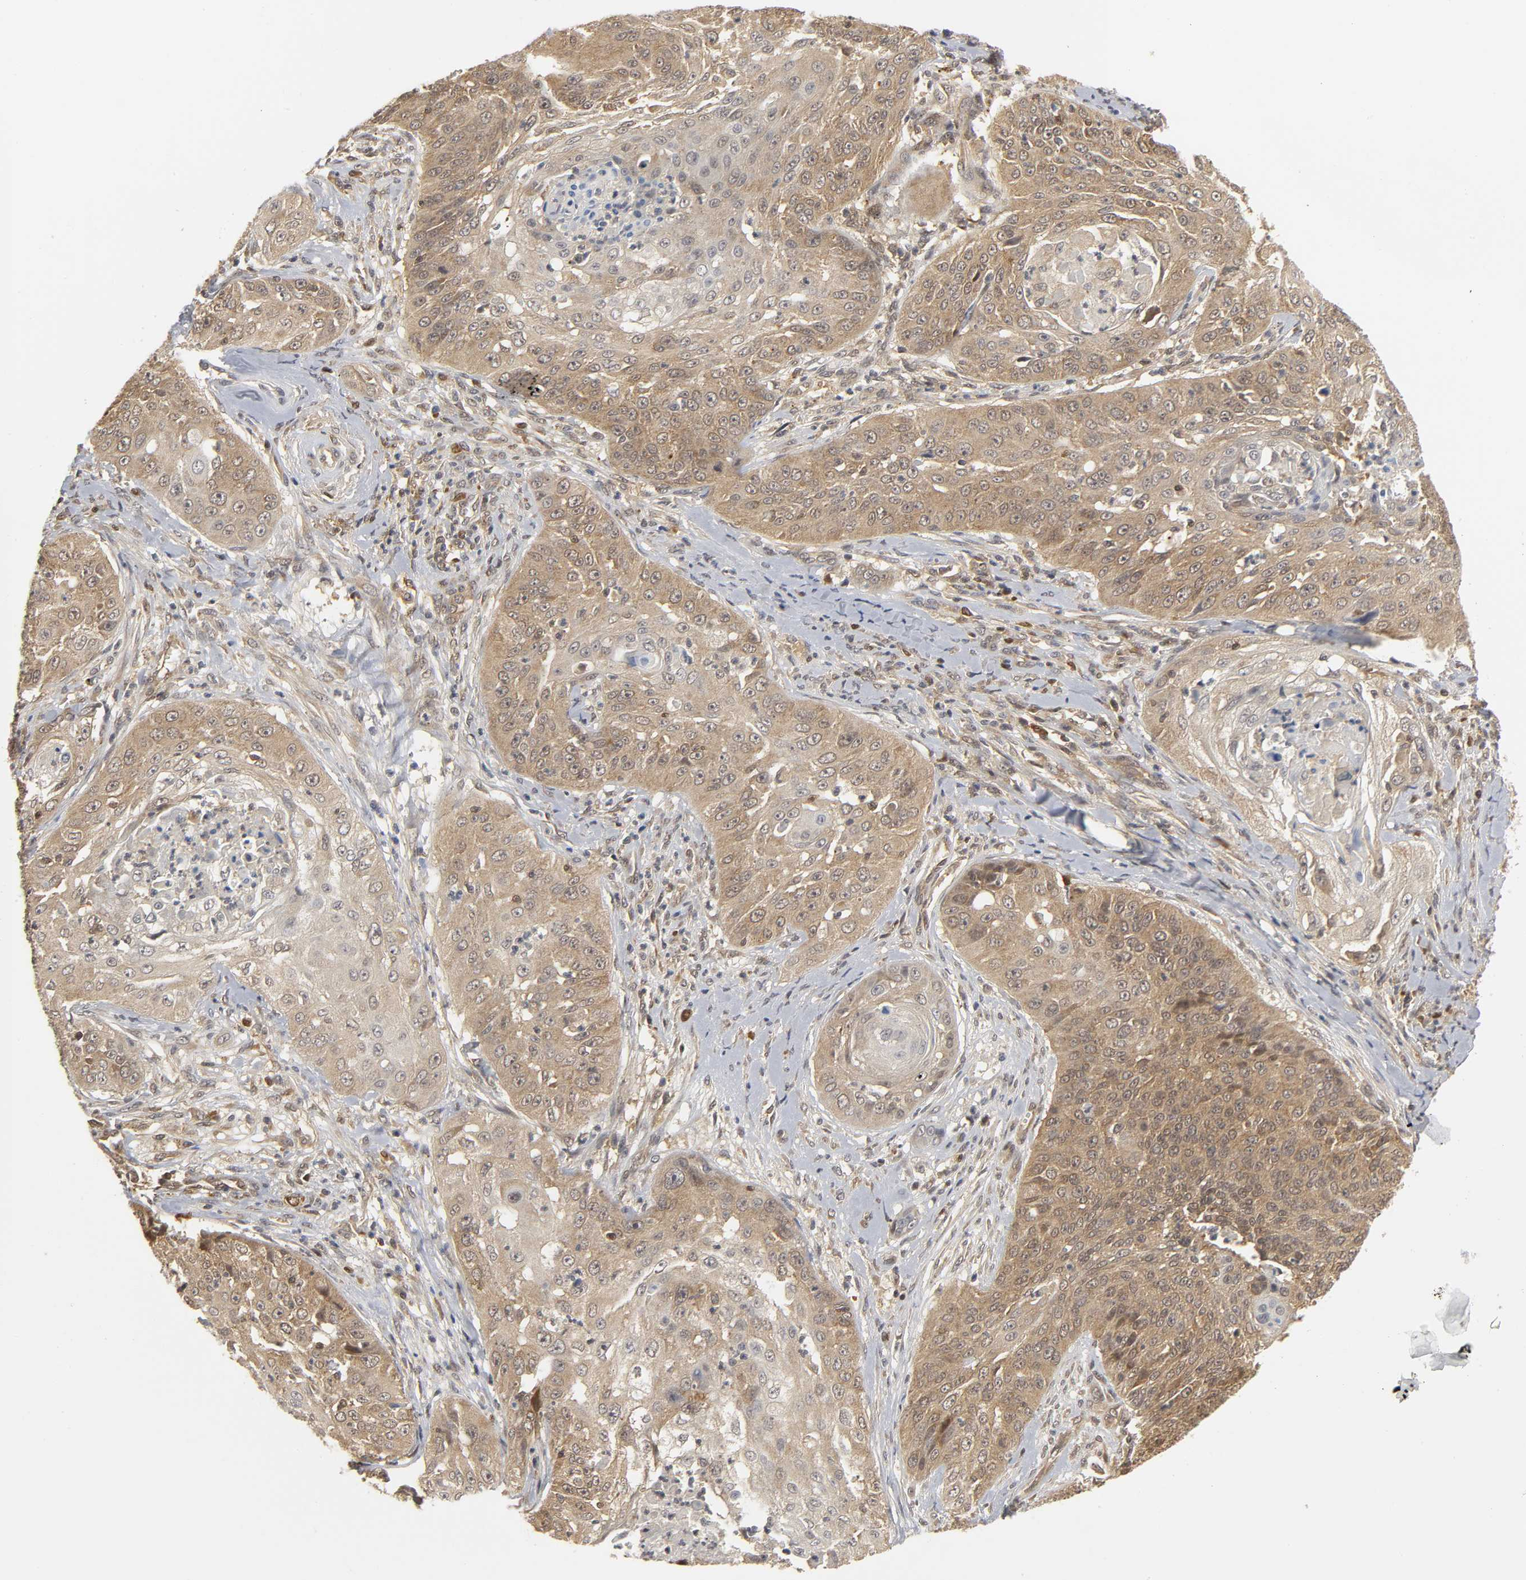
{"staining": {"intensity": "moderate", "quantity": ">75%", "location": "cytoplasmic/membranous"}, "tissue": "cervical cancer", "cell_type": "Tumor cells", "image_type": "cancer", "snomed": [{"axis": "morphology", "description": "Squamous cell carcinoma, NOS"}, {"axis": "topography", "description": "Cervix"}], "caption": "Squamous cell carcinoma (cervical) was stained to show a protein in brown. There is medium levels of moderate cytoplasmic/membranous staining in about >75% of tumor cells. (DAB IHC, brown staining for protein, blue staining for nuclei).", "gene": "PARK7", "patient": {"sex": "female", "age": 64}}